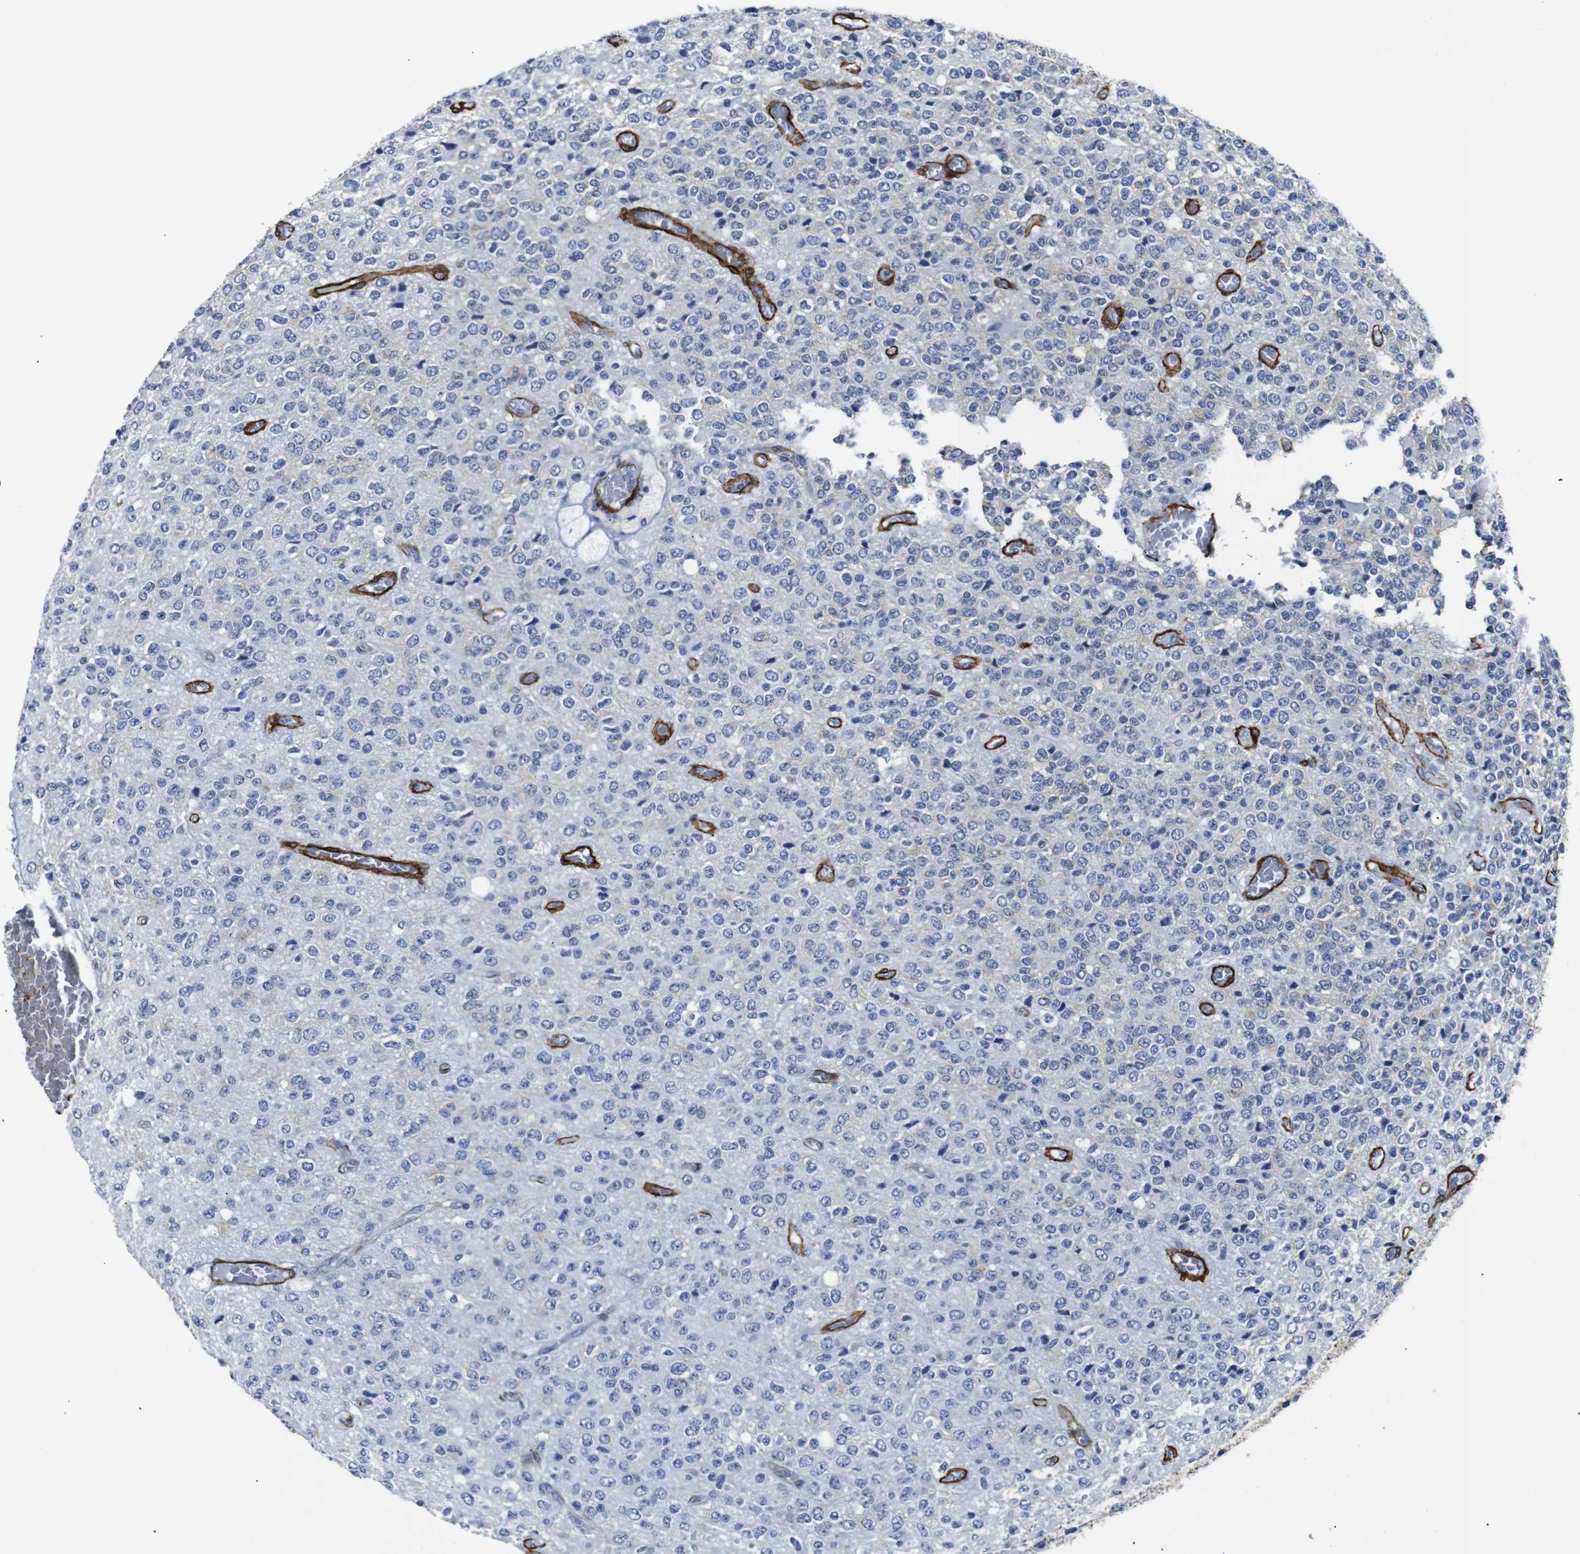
{"staining": {"intensity": "negative", "quantity": "none", "location": "none"}, "tissue": "glioma", "cell_type": "Tumor cells", "image_type": "cancer", "snomed": [{"axis": "morphology", "description": "Glioma, malignant, High grade"}, {"axis": "topography", "description": "pancreas cauda"}], "caption": "Tumor cells show no significant protein positivity in malignant glioma (high-grade).", "gene": "ACTA2", "patient": {"sex": "male", "age": 60}}